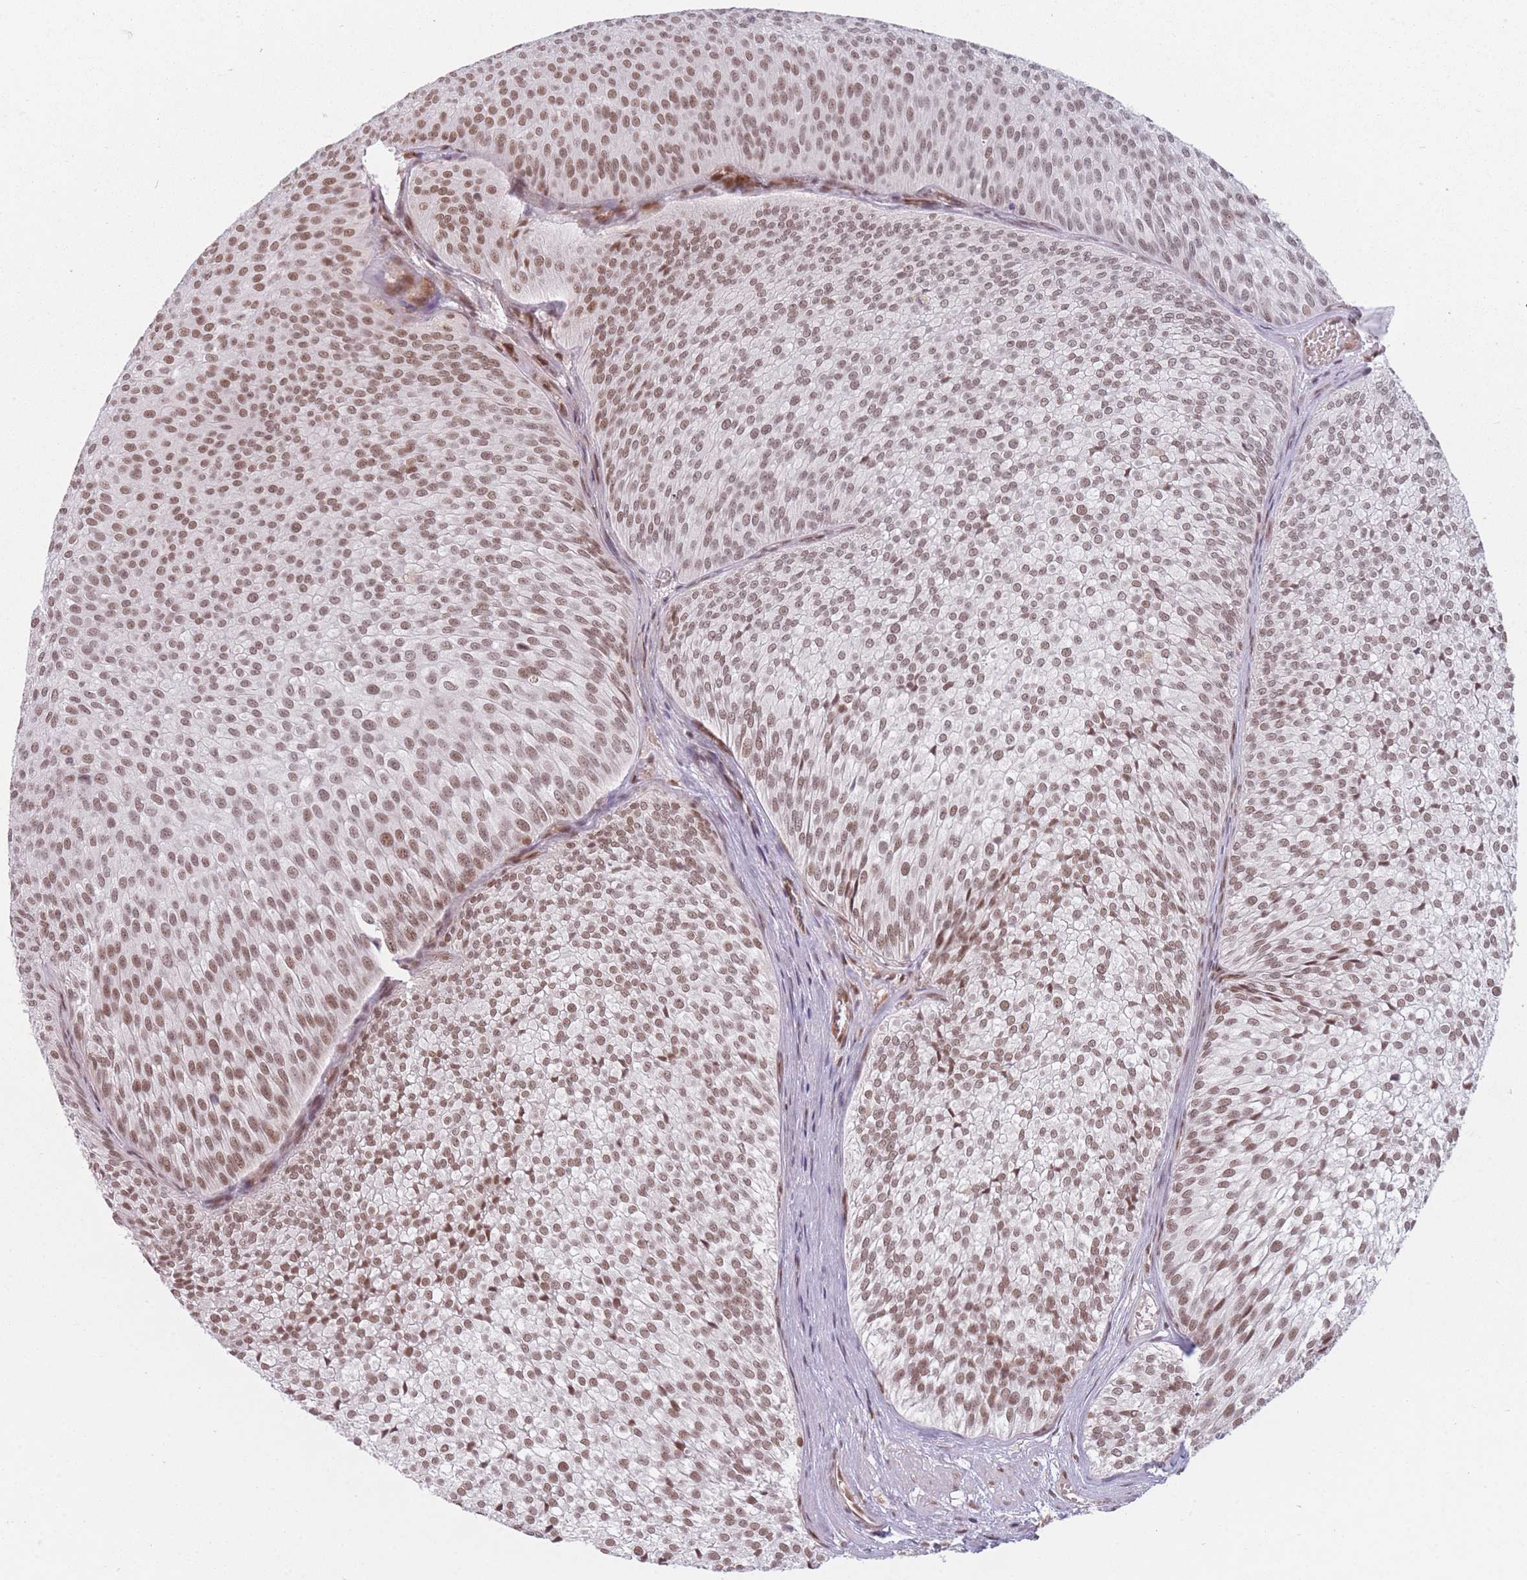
{"staining": {"intensity": "moderate", "quantity": ">75%", "location": "nuclear"}, "tissue": "urothelial cancer", "cell_type": "Tumor cells", "image_type": "cancer", "snomed": [{"axis": "morphology", "description": "Urothelial carcinoma, Low grade"}, {"axis": "topography", "description": "Urinary bladder"}], "caption": "Moderate nuclear positivity for a protein is present in approximately >75% of tumor cells of urothelial cancer using immunohistochemistry.", "gene": "SUPT6H", "patient": {"sex": "male", "age": 91}}